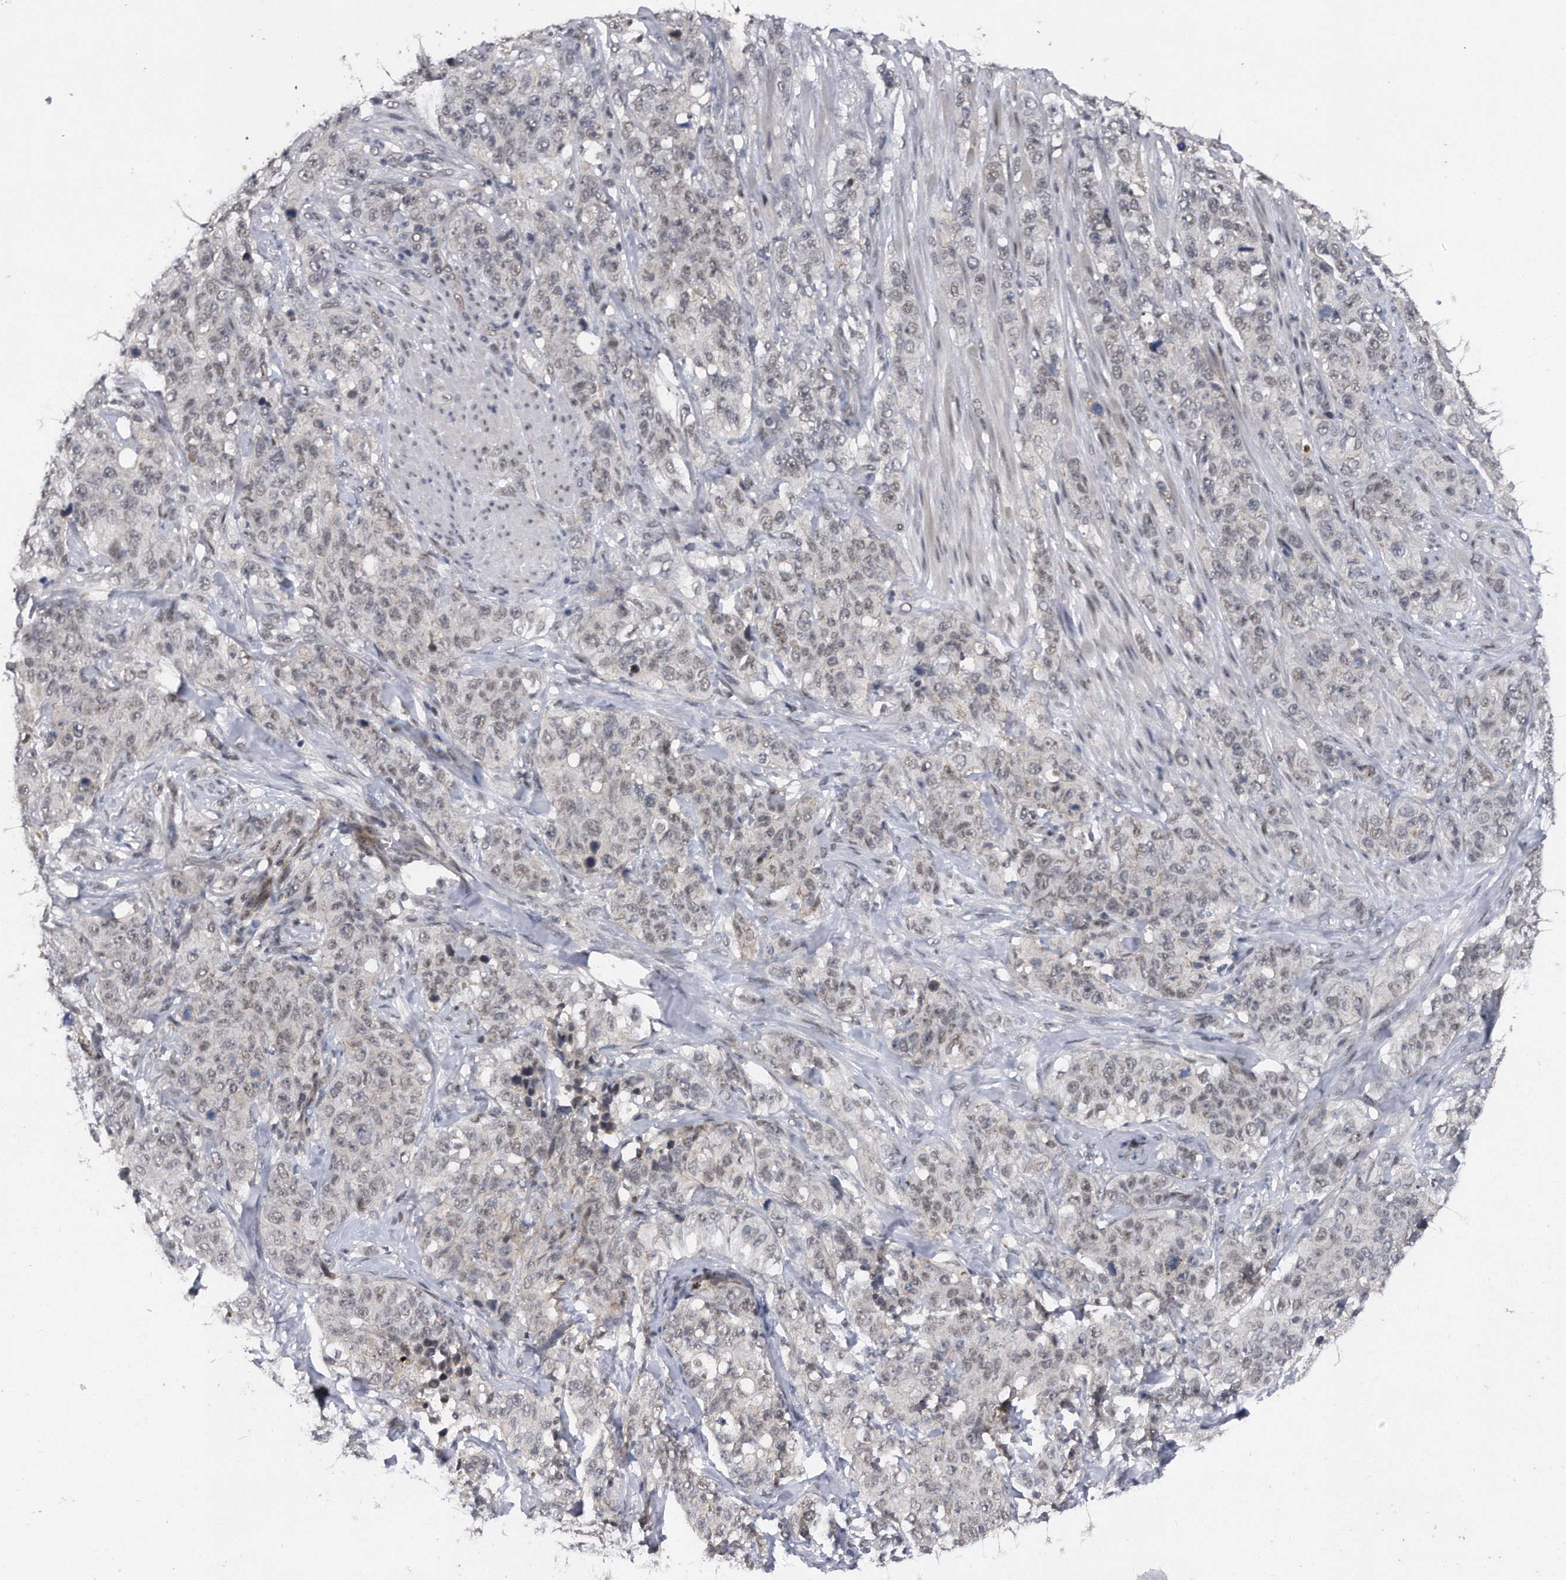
{"staining": {"intensity": "weak", "quantity": "25%-75%", "location": "nuclear"}, "tissue": "stomach cancer", "cell_type": "Tumor cells", "image_type": "cancer", "snomed": [{"axis": "morphology", "description": "Adenocarcinoma, NOS"}, {"axis": "topography", "description": "Stomach"}], "caption": "An image showing weak nuclear positivity in approximately 25%-75% of tumor cells in stomach cancer, as visualized by brown immunohistochemical staining.", "gene": "VIRMA", "patient": {"sex": "male", "age": 48}}